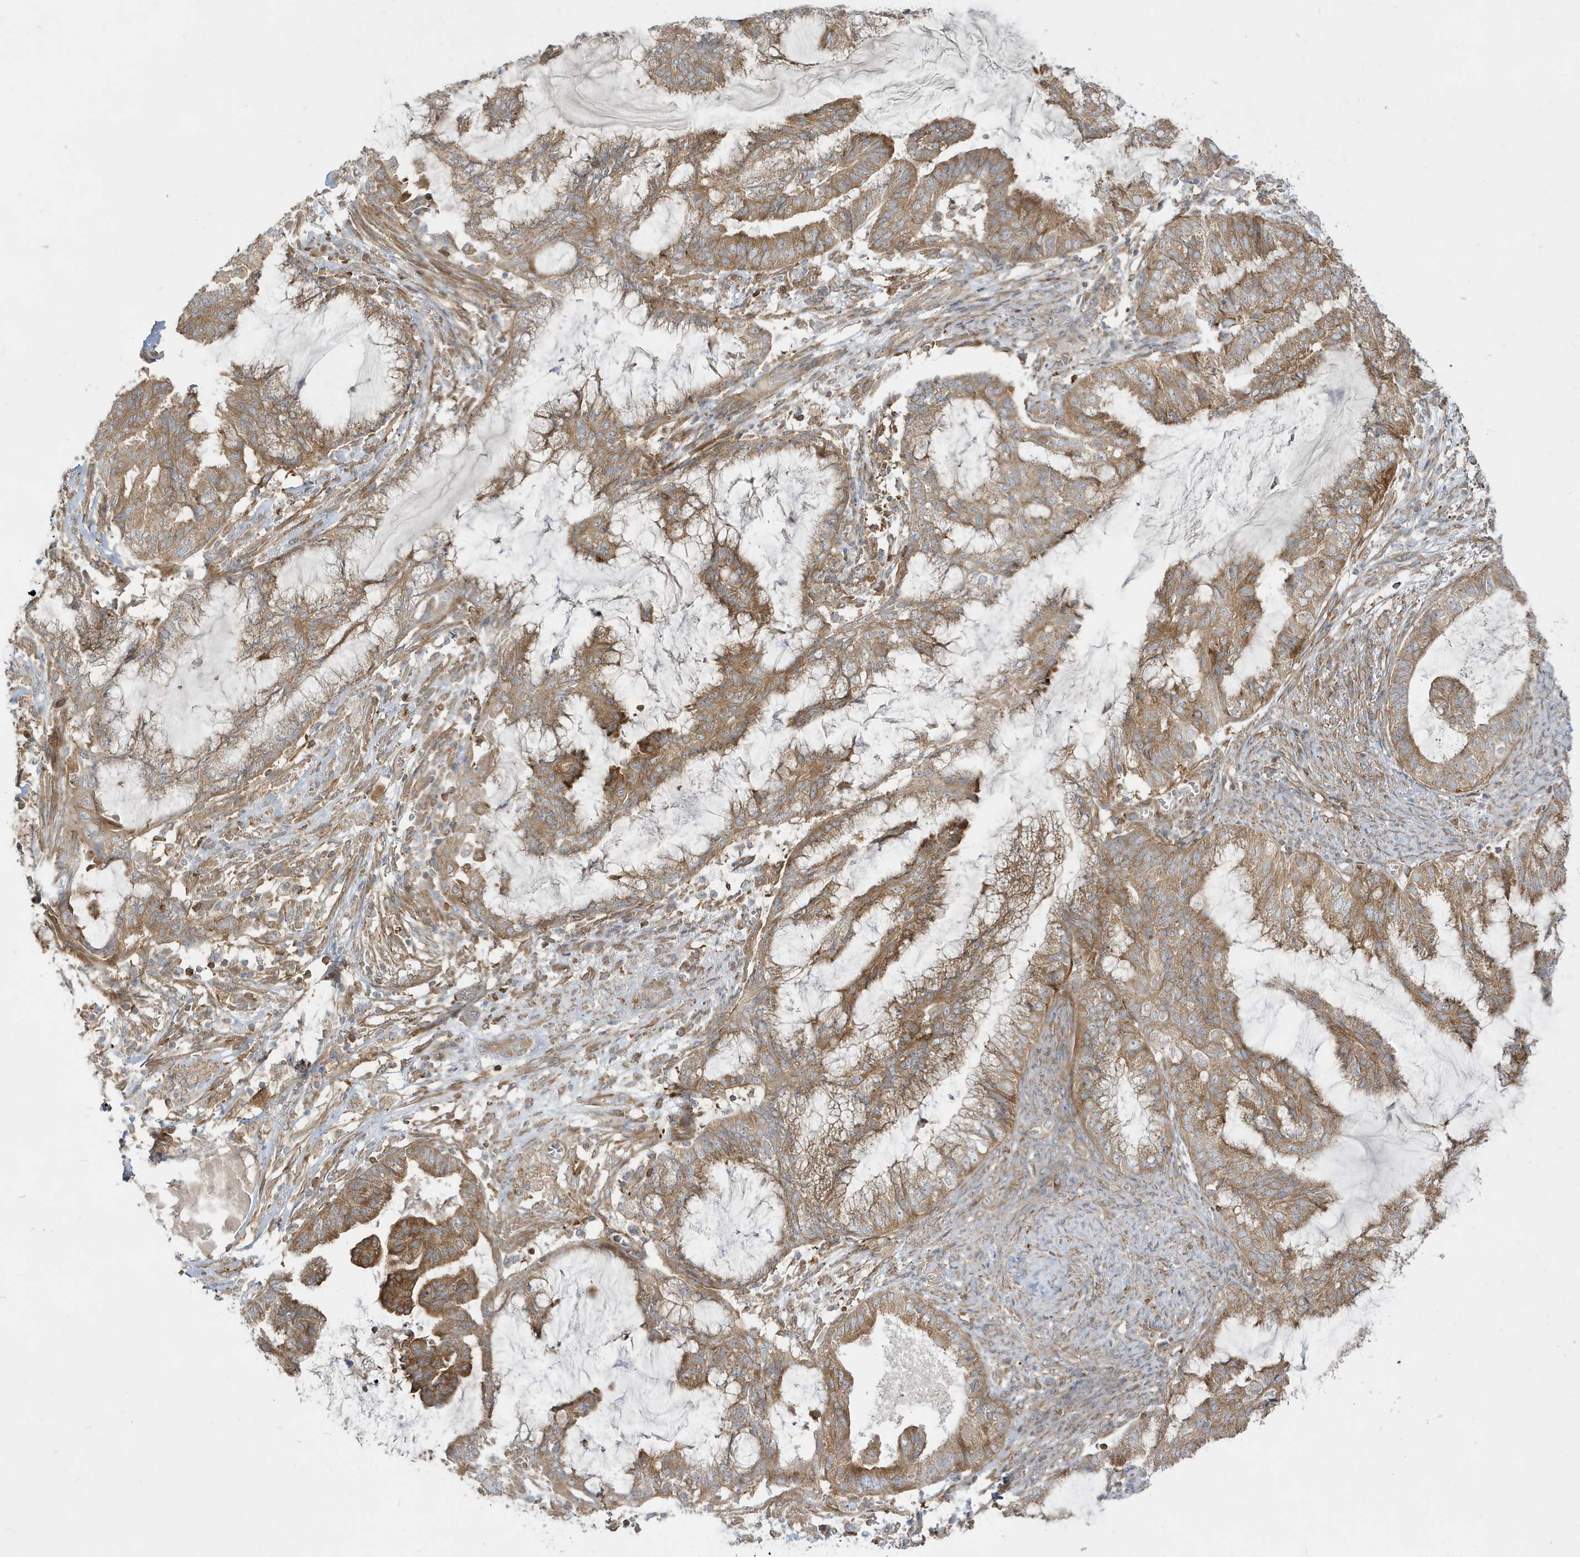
{"staining": {"intensity": "moderate", "quantity": ">75%", "location": "cytoplasmic/membranous"}, "tissue": "endometrial cancer", "cell_type": "Tumor cells", "image_type": "cancer", "snomed": [{"axis": "morphology", "description": "Adenocarcinoma, NOS"}, {"axis": "topography", "description": "Endometrium"}], "caption": "The immunohistochemical stain labels moderate cytoplasmic/membranous staining in tumor cells of endometrial cancer tissue. (Stains: DAB (3,3'-diaminobenzidine) in brown, nuclei in blue, Microscopy: brightfield microscopy at high magnification).", "gene": "STAM", "patient": {"sex": "female", "age": 86}}